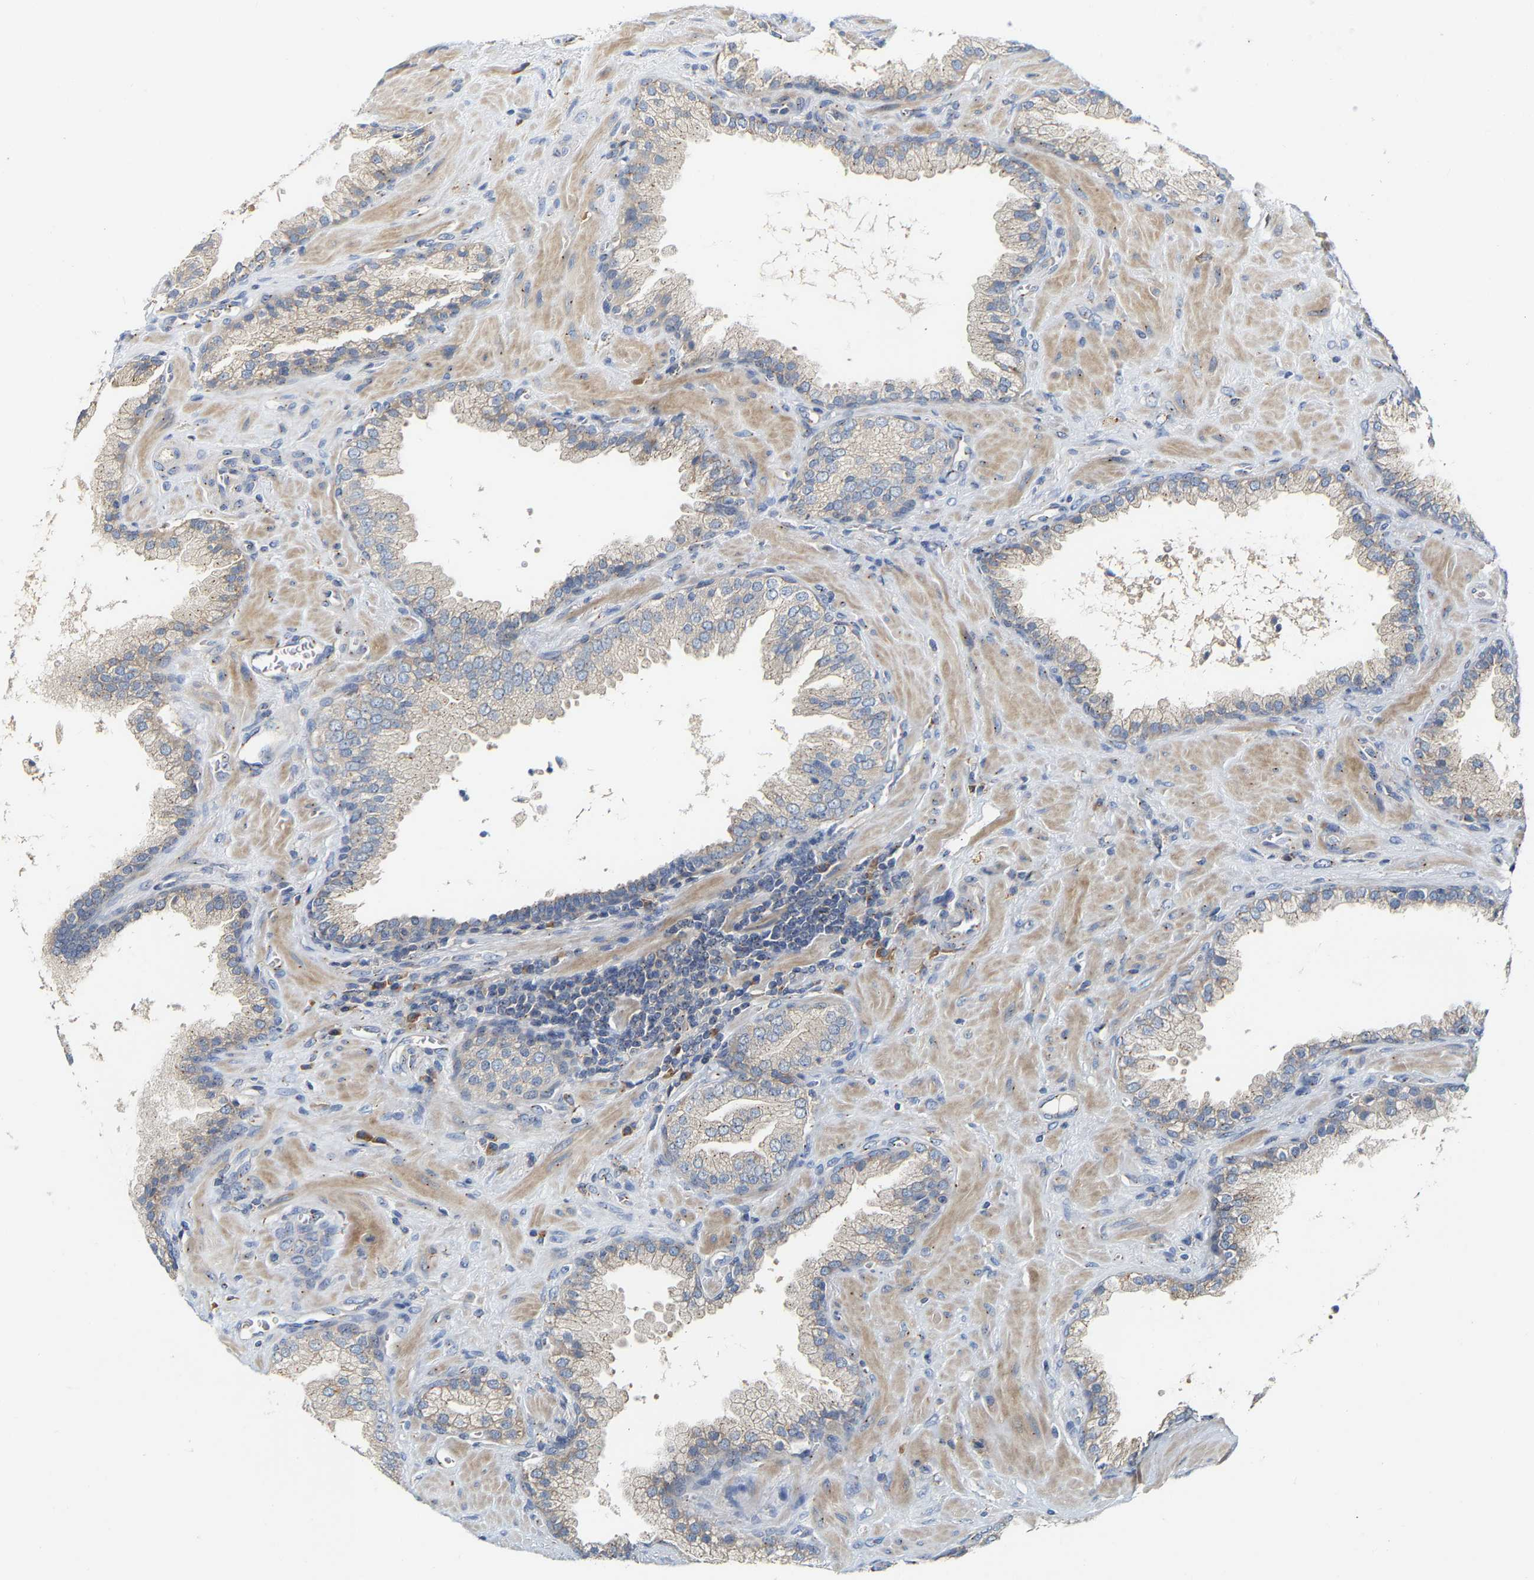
{"staining": {"intensity": "weak", "quantity": "<25%", "location": "cytoplasmic/membranous"}, "tissue": "prostate cancer", "cell_type": "Tumor cells", "image_type": "cancer", "snomed": [{"axis": "morphology", "description": "Adenocarcinoma, Low grade"}, {"axis": "topography", "description": "Prostate"}], "caption": "High magnification brightfield microscopy of prostate cancer stained with DAB (3,3'-diaminobenzidine) (brown) and counterstained with hematoxylin (blue): tumor cells show no significant positivity.", "gene": "PCNT", "patient": {"sex": "male", "age": 71}}